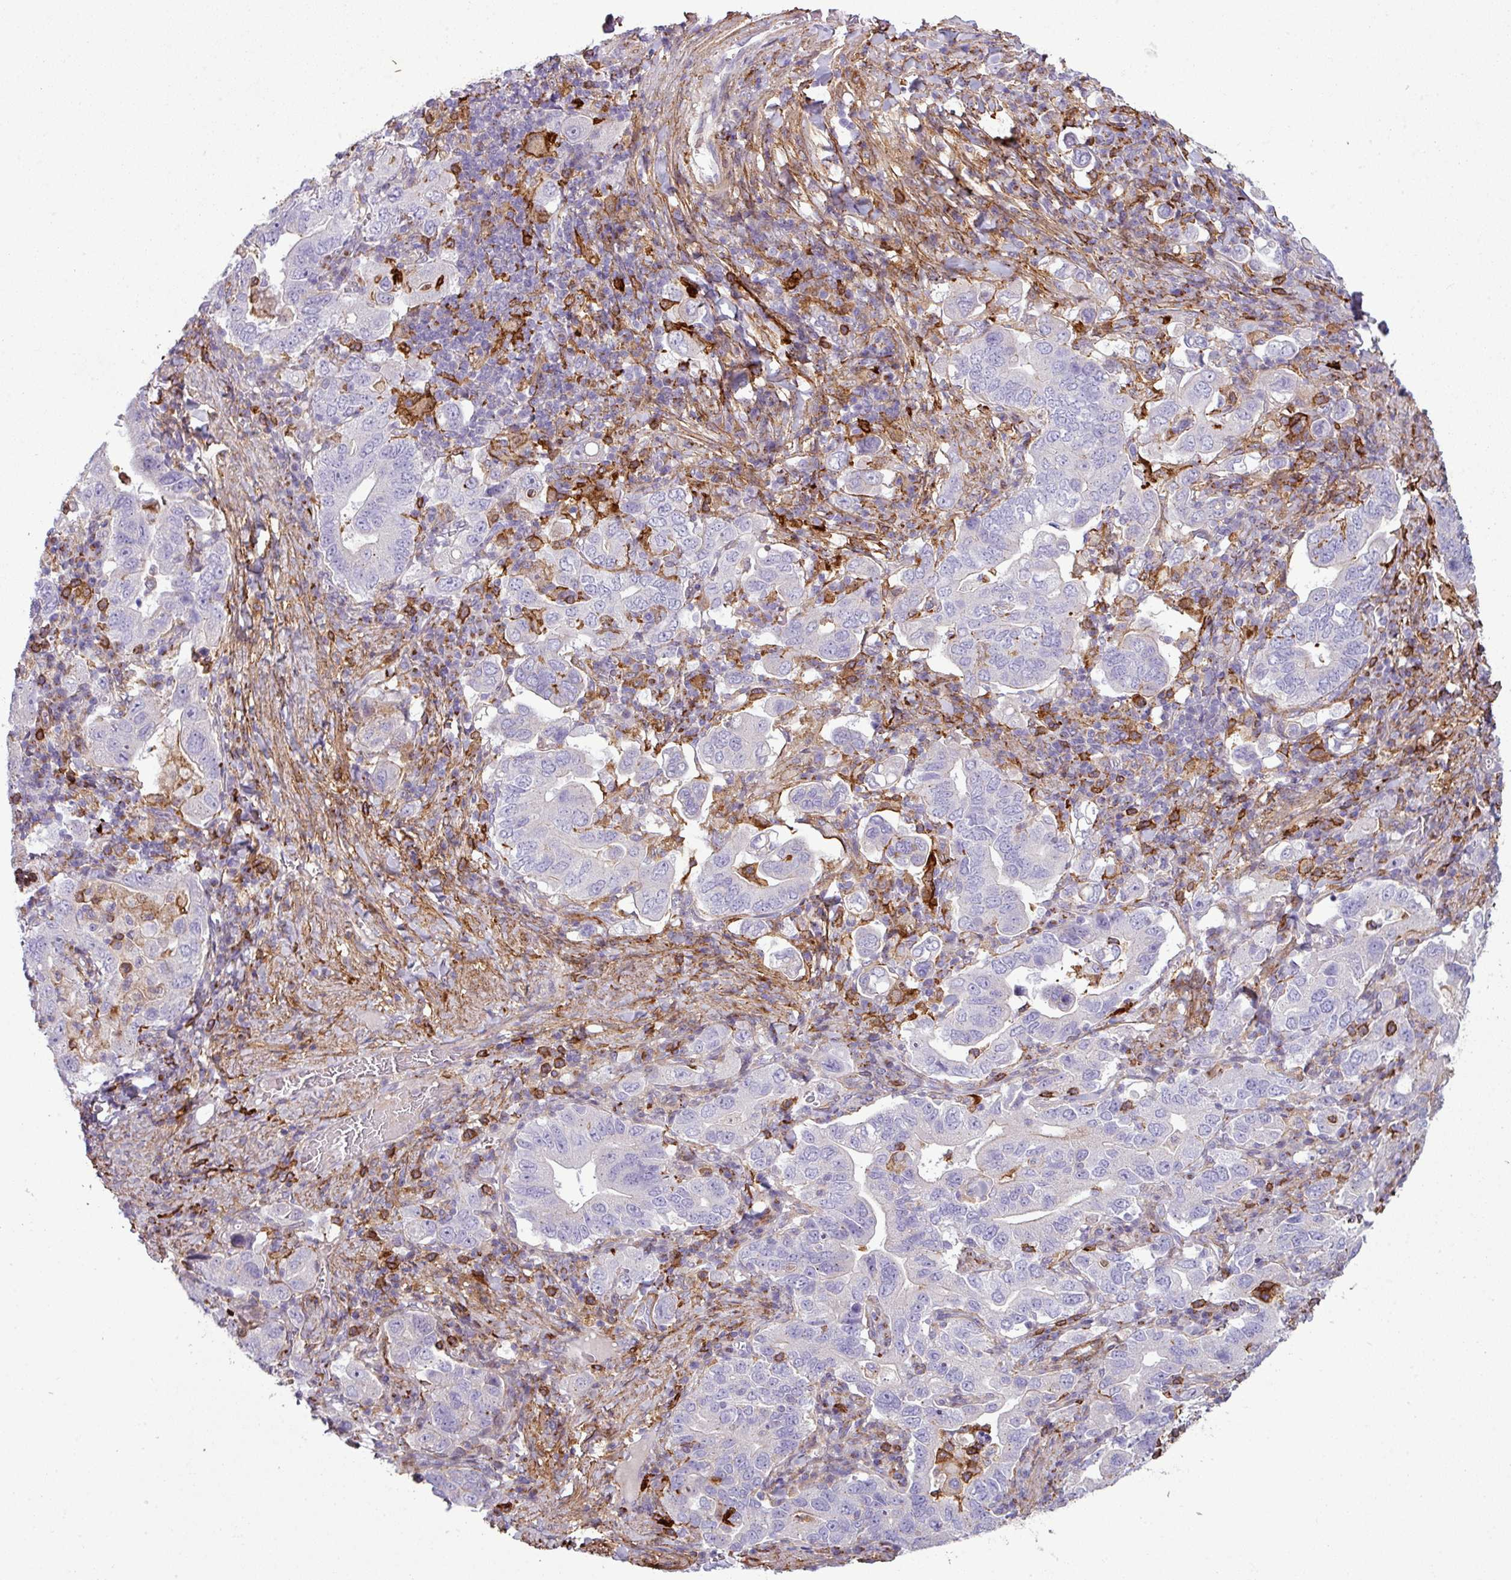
{"staining": {"intensity": "negative", "quantity": "none", "location": "none"}, "tissue": "stomach cancer", "cell_type": "Tumor cells", "image_type": "cancer", "snomed": [{"axis": "morphology", "description": "Adenocarcinoma, NOS"}, {"axis": "topography", "description": "Stomach, upper"}, {"axis": "topography", "description": "Stomach"}], "caption": "DAB immunohistochemical staining of human stomach cancer exhibits no significant positivity in tumor cells.", "gene": "COL8A1", "patient": {"sex": "male", "age": 62}}